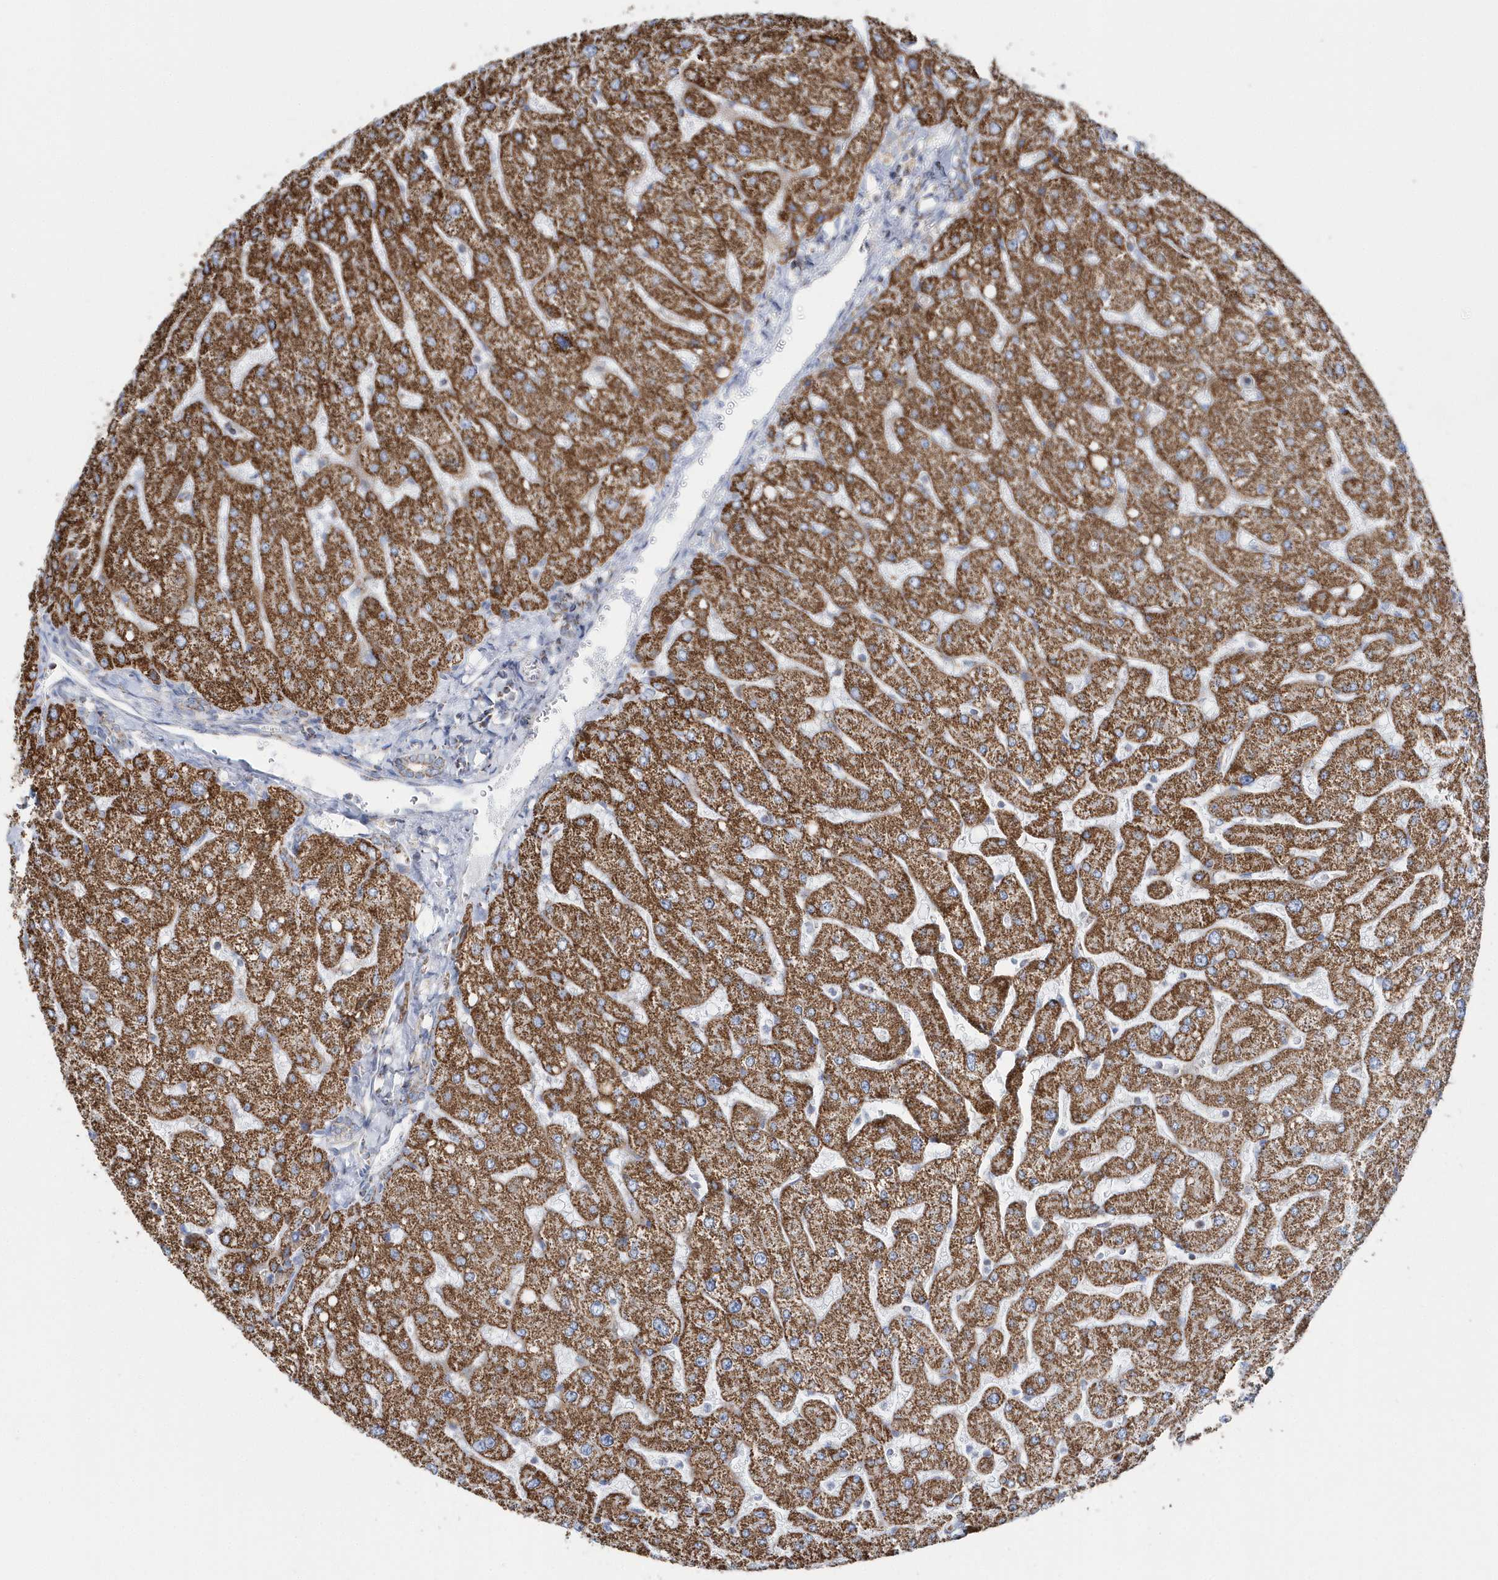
{"staining": {"intensity": "moderate", "quantity": ">75%", "location": "cytoplasmic/membranous"}, "tissue": "liver", "cell_type": "Cholangiocytes", "image_type": "normal", "snomed": [{"axis": "morphology", "description": "Normal tissue, NOS"}, {"axis": "topography", "description": "Liver"}], "caption": "Protein staining reveals moderate cytoplasmic/membranous expression in approximately >75% of cholangiocytes in unremarkable liver.", "gene": "TMCO6", "patient": {"sex": "male", "age": 55}}